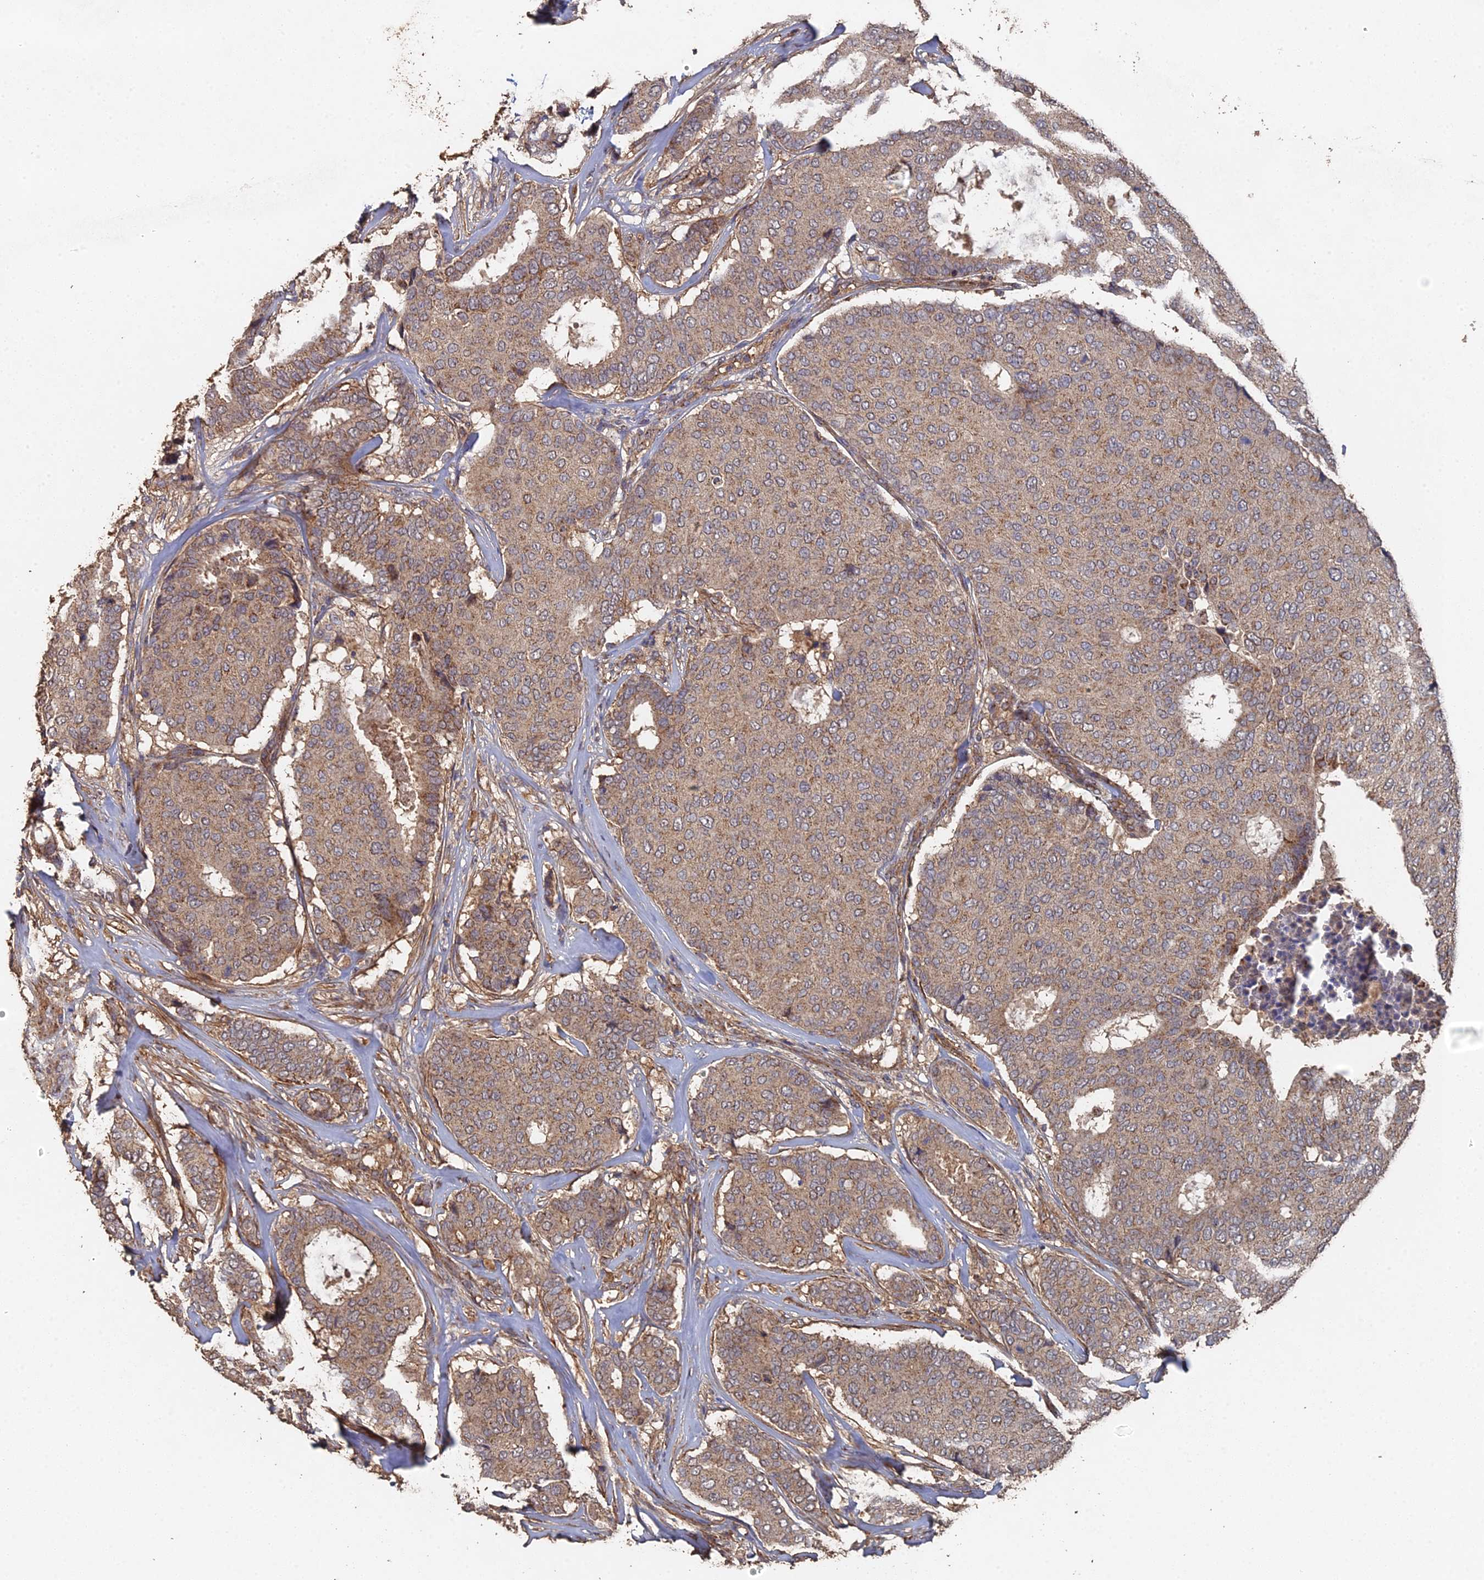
{"staining": {"intensity": "moderate", "quantity": ">75%", "location": "cytoplasmic/membranous"}, "tissue": "breast cancer", "cell_type": "Tumor cells", "image_type": "cancer", "snomed": [{"axis": "morphology", "description": "Duct carcinoma"}, {"axis": "topography", "description": "Breast"}], "caption": "A micrograph showing moderate cytoplasmic/membranous staining in about >75% of tumor cells in breast cancer (intraductal carcinoma), as visualized by brown immunohistochemical staining.", "gene": "SPANXN4", "patient": {"sex": "female", "age": 75}}